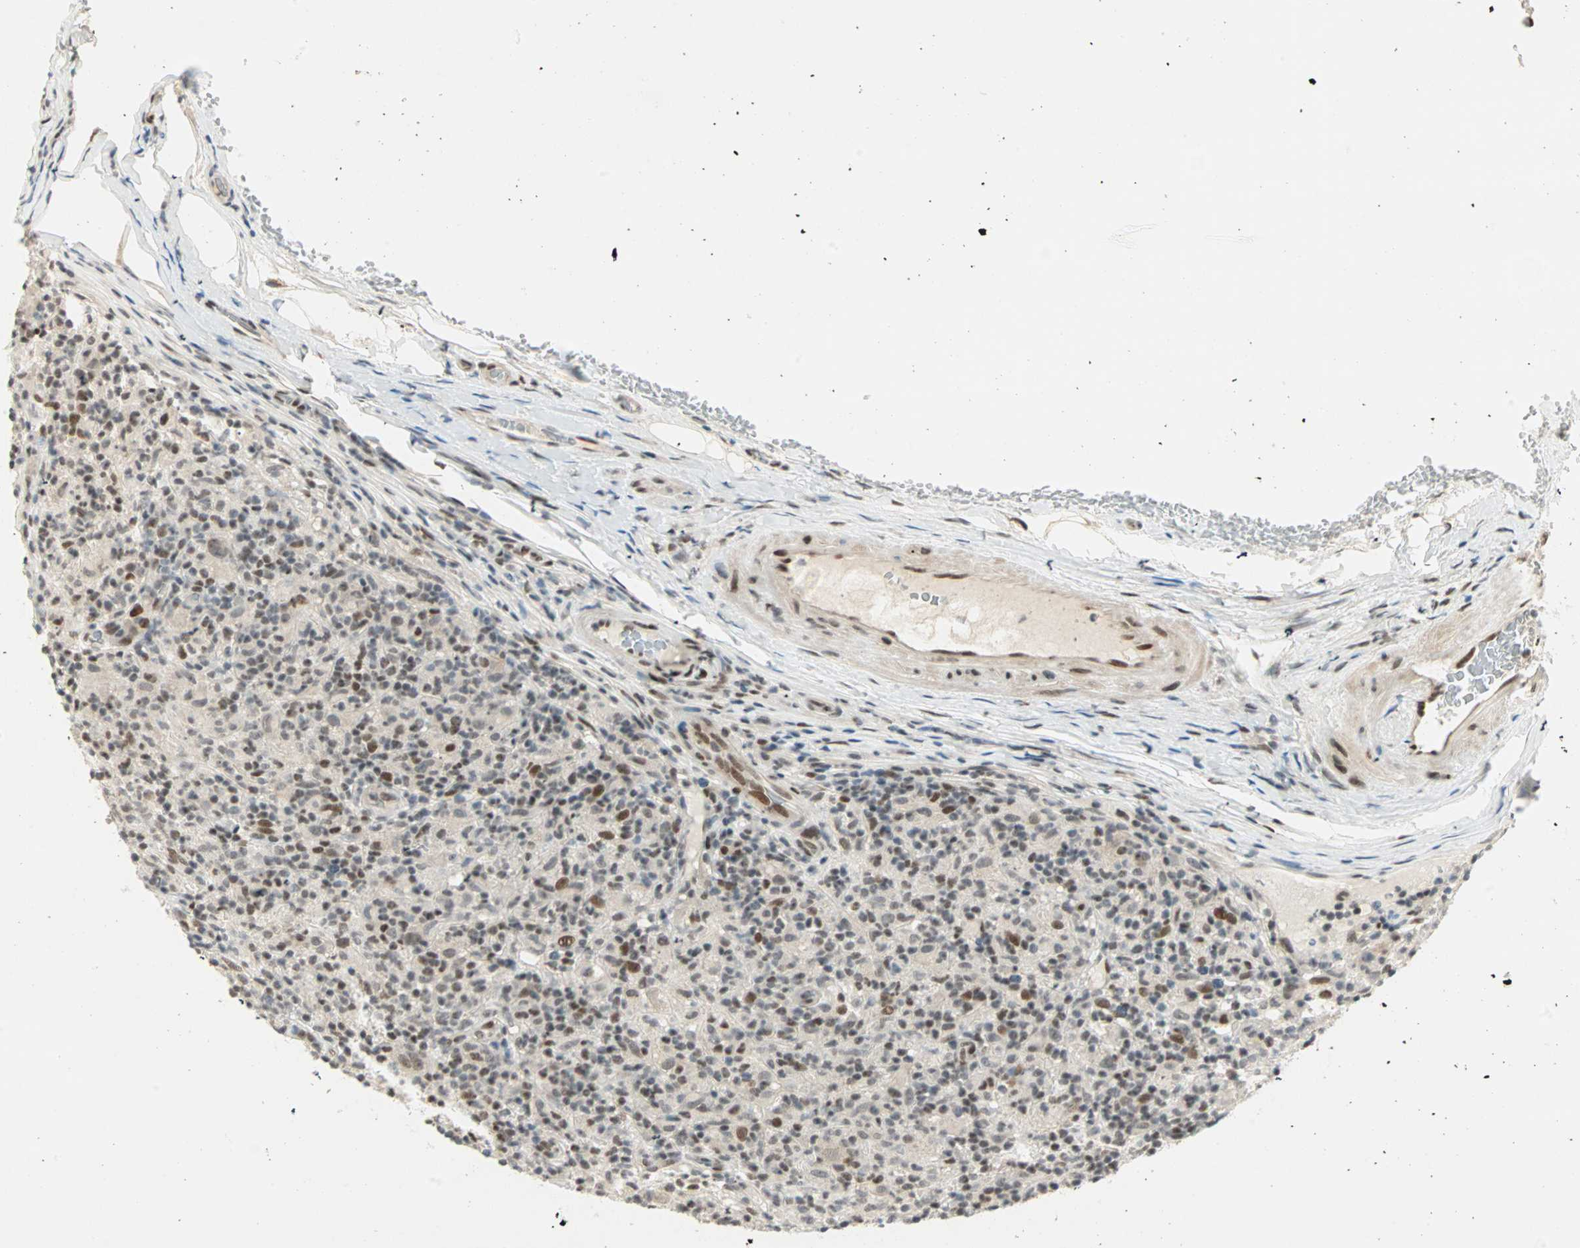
{"staining": {"intensity": "moderate", "quantity": ">75%", "location": "nuclear"}, "tissue": "lymphoma", "cell_type": "Tumor cells", "image_type": "cancer", "snomed": [{"axis": "morphology", "description": "Hodgkin's disease, NOS"}, {"axis": "topography", "description": "Lymph node"}], "caption": "Immunohistochemical staining of Hodgkin's disease displays medium levels of moderate nuclear expression in about >75% of tumor cells.", "gene": "BLM", "patient": {"sex": "male", "age": 70}}